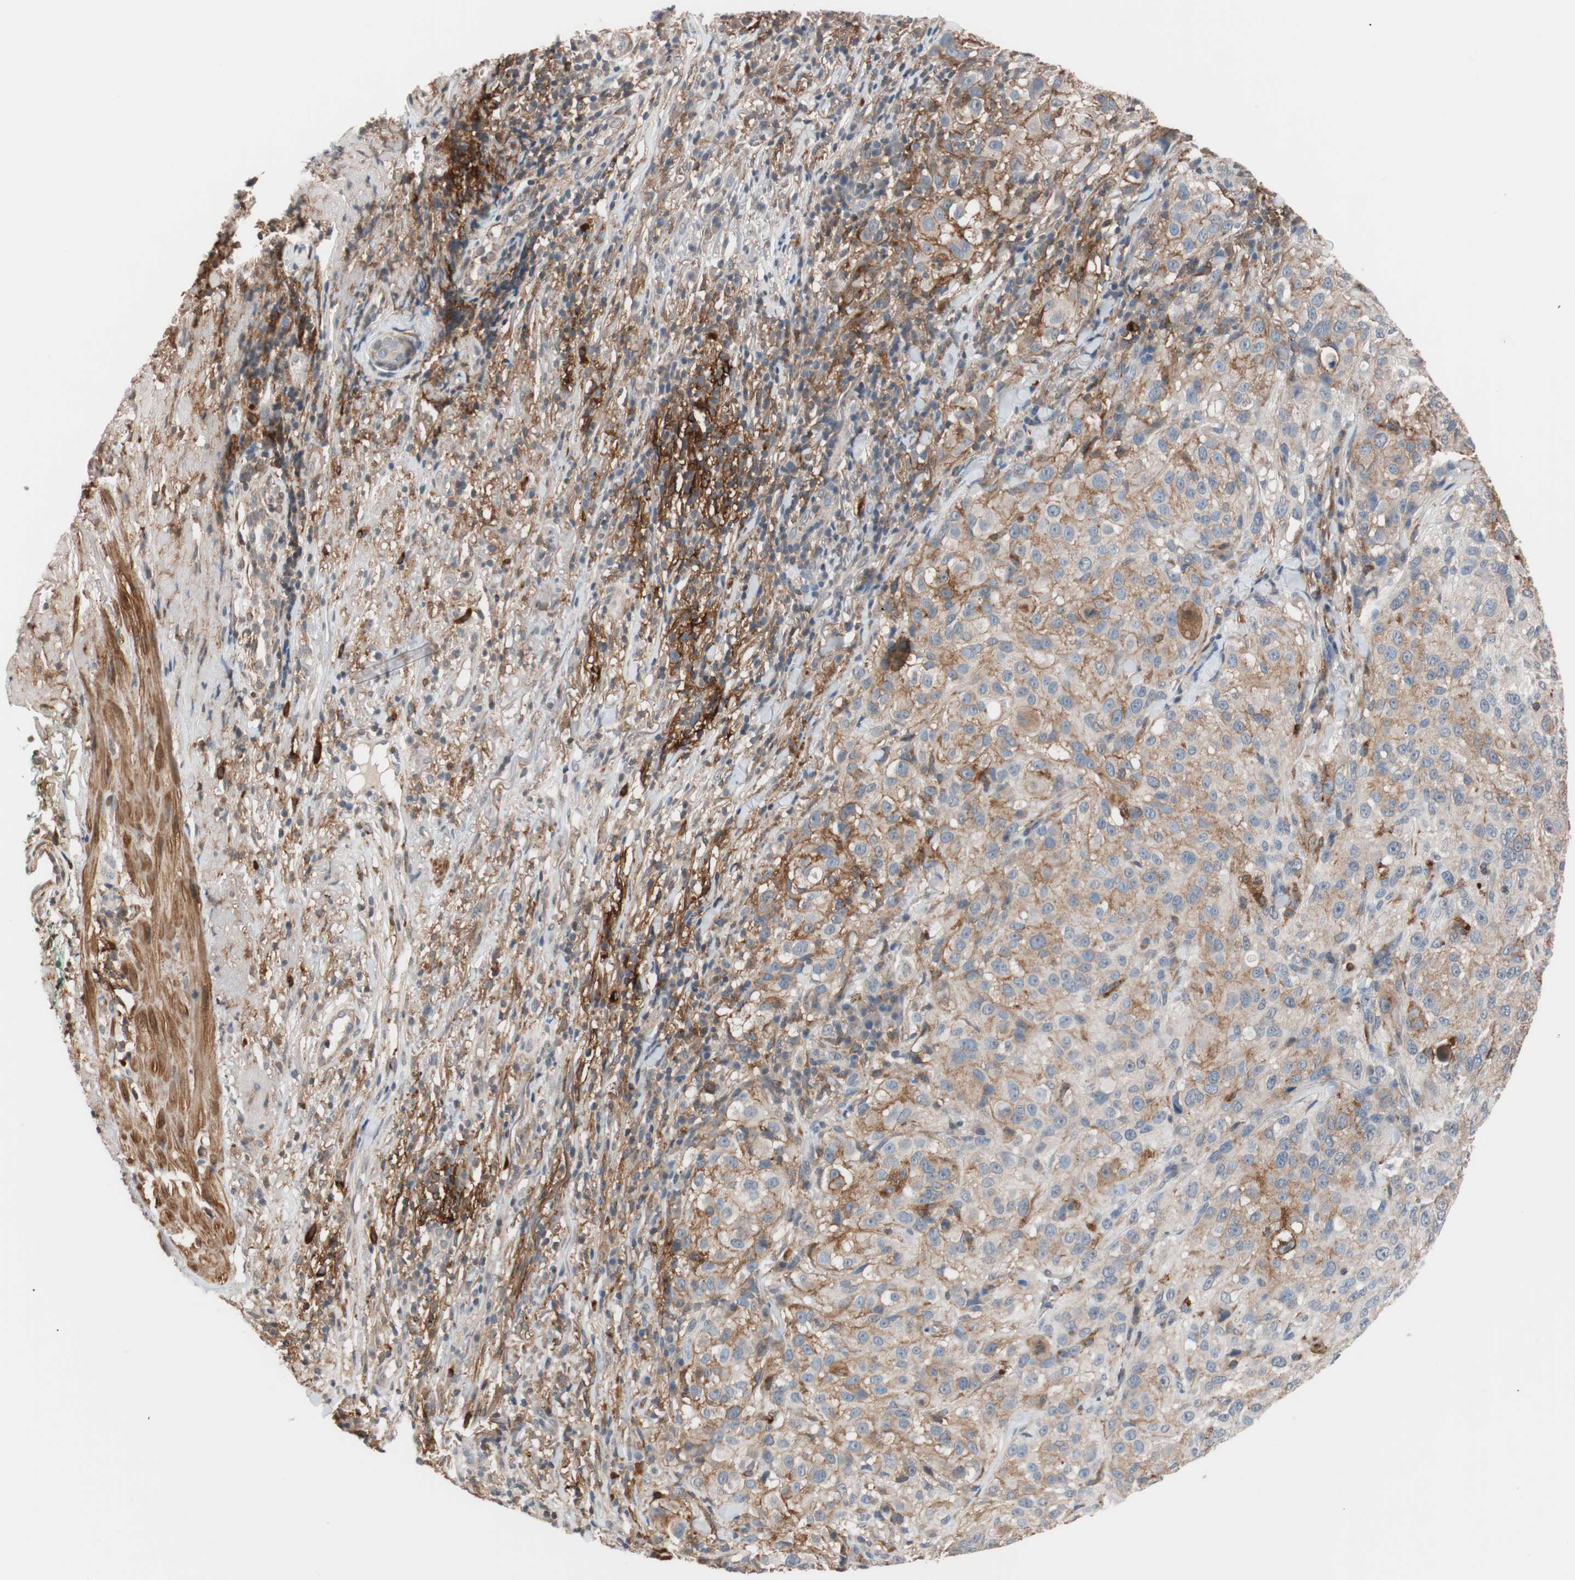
{"staining": {"intensity": "moderate", "quantity": "25%-75%", "location": "cytoplasmic/membranous"}, "tissue": "melanoma", "cell_type": "Tumor cells", "image_type": "cancer", "snomed": [{"axis": "morphology", "description": "Necrosis, NOS"}, {"axis": "morphology", "description": "Malignant melanoma, NOS"}, {"axis": "topography", "description": "Skin"}], "caption": "High-power microscopy captured an IHC micrograph of melanoma, revealing moderate cytoplasmic/membranous staining in about 25%-75% of tumor cells.", "gene": "LITAF", "patient": {"sex": "female", "age": 87}}